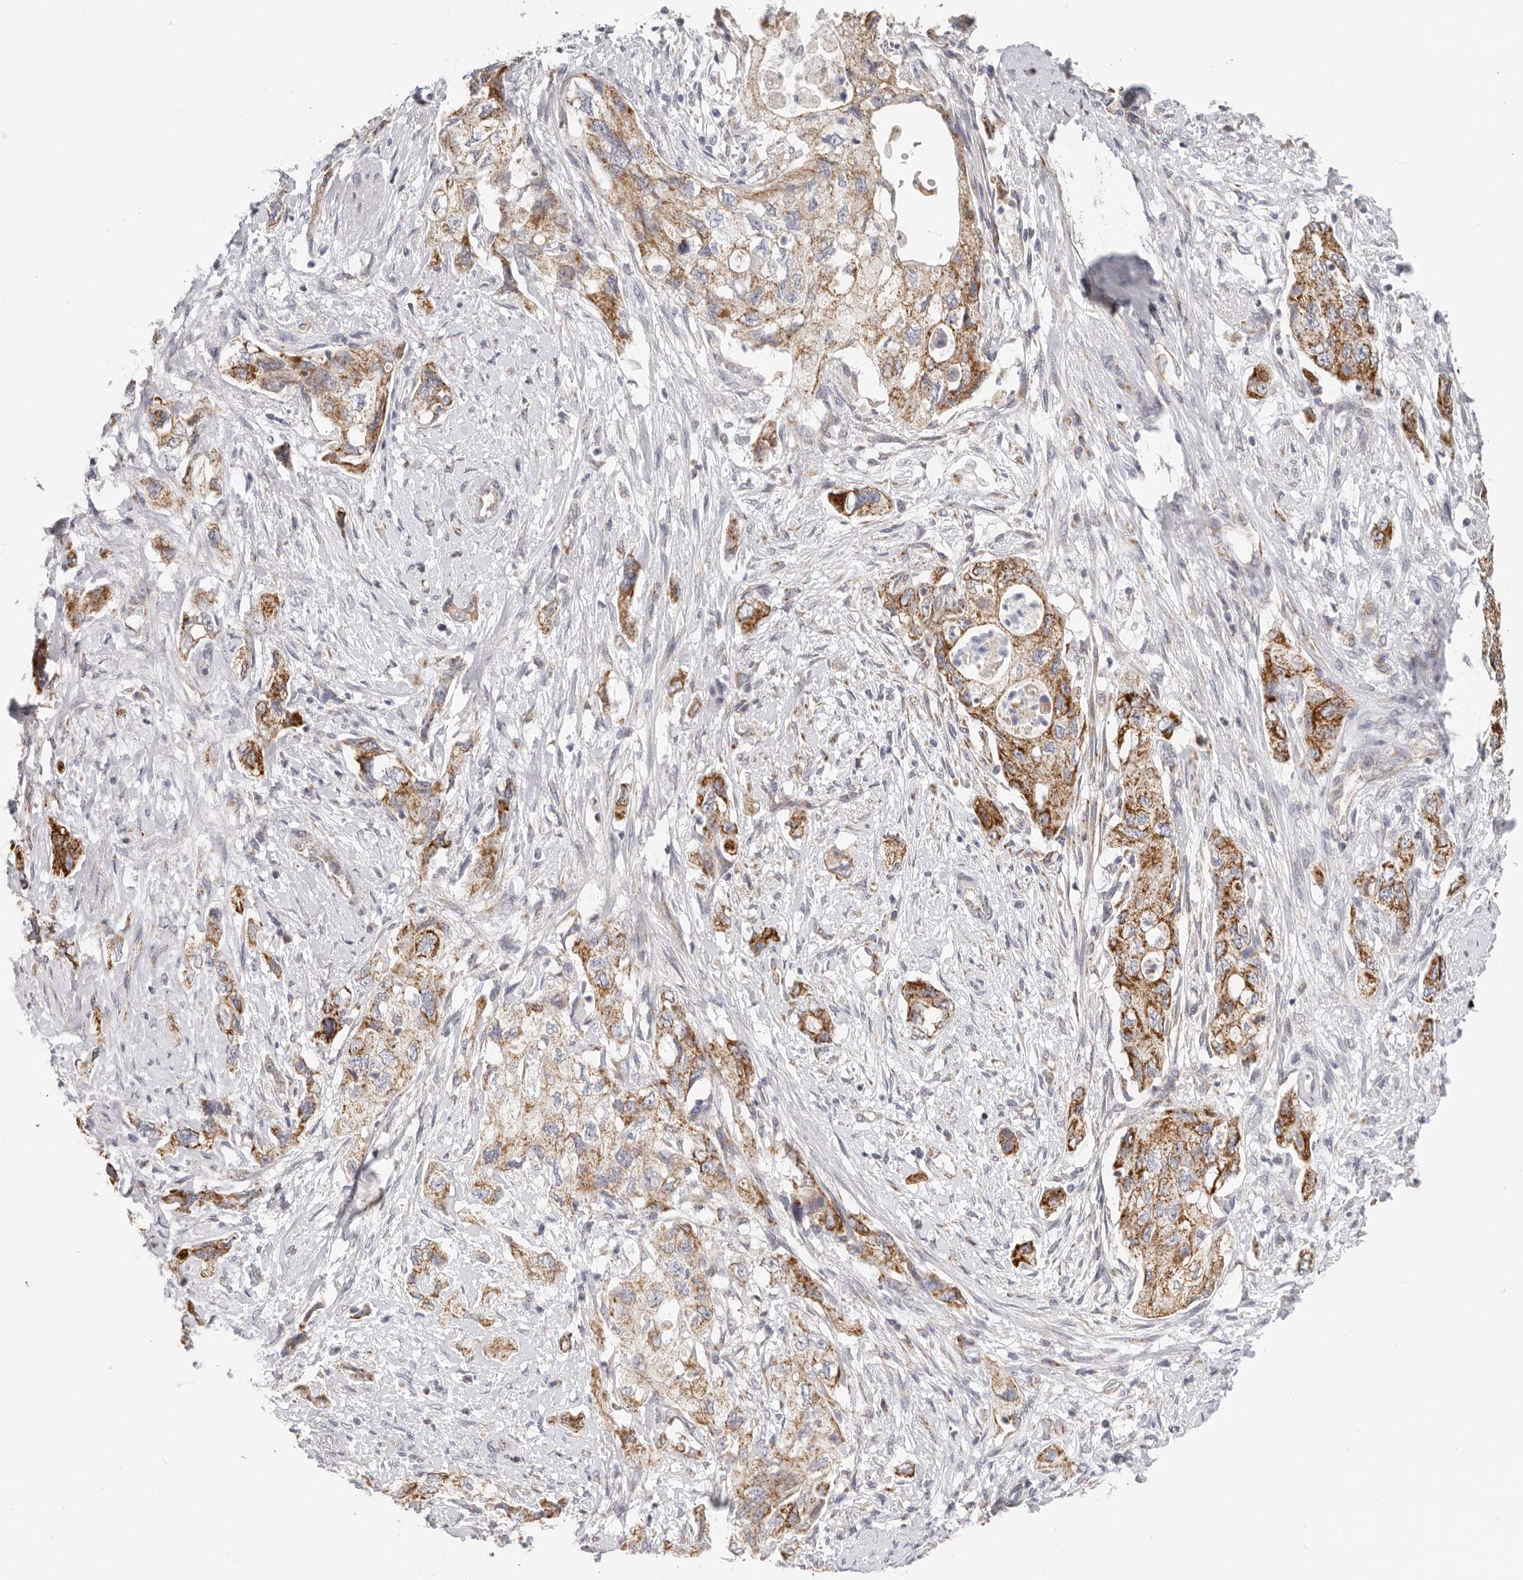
{"staining": {"intensity": "strong", "quantity": ">75%", "location": "cytoplasmic/membranous"}, "tissue": "pancreatic cancer", "cell_type": "Tumor cells", "image_type": "cancer", "snomed": [{"axis": "morphology", "description": "Adenocarcinoma, NOS"}, {"axis": "topography", "description": "Pancreas"}], "caption": "Protein expression analysis of pancreatic cancer (adenocarcinoma) exhibits strong cytoplasmic/membranous expression in about >75% of tumor cells. The staining is performed using DAB brown chromogen to label protein expression. The nuclei are counter-stained blue using hematoxylin.", "gene": "AFDN", "patient": {"sex": "female", "age": 73}}